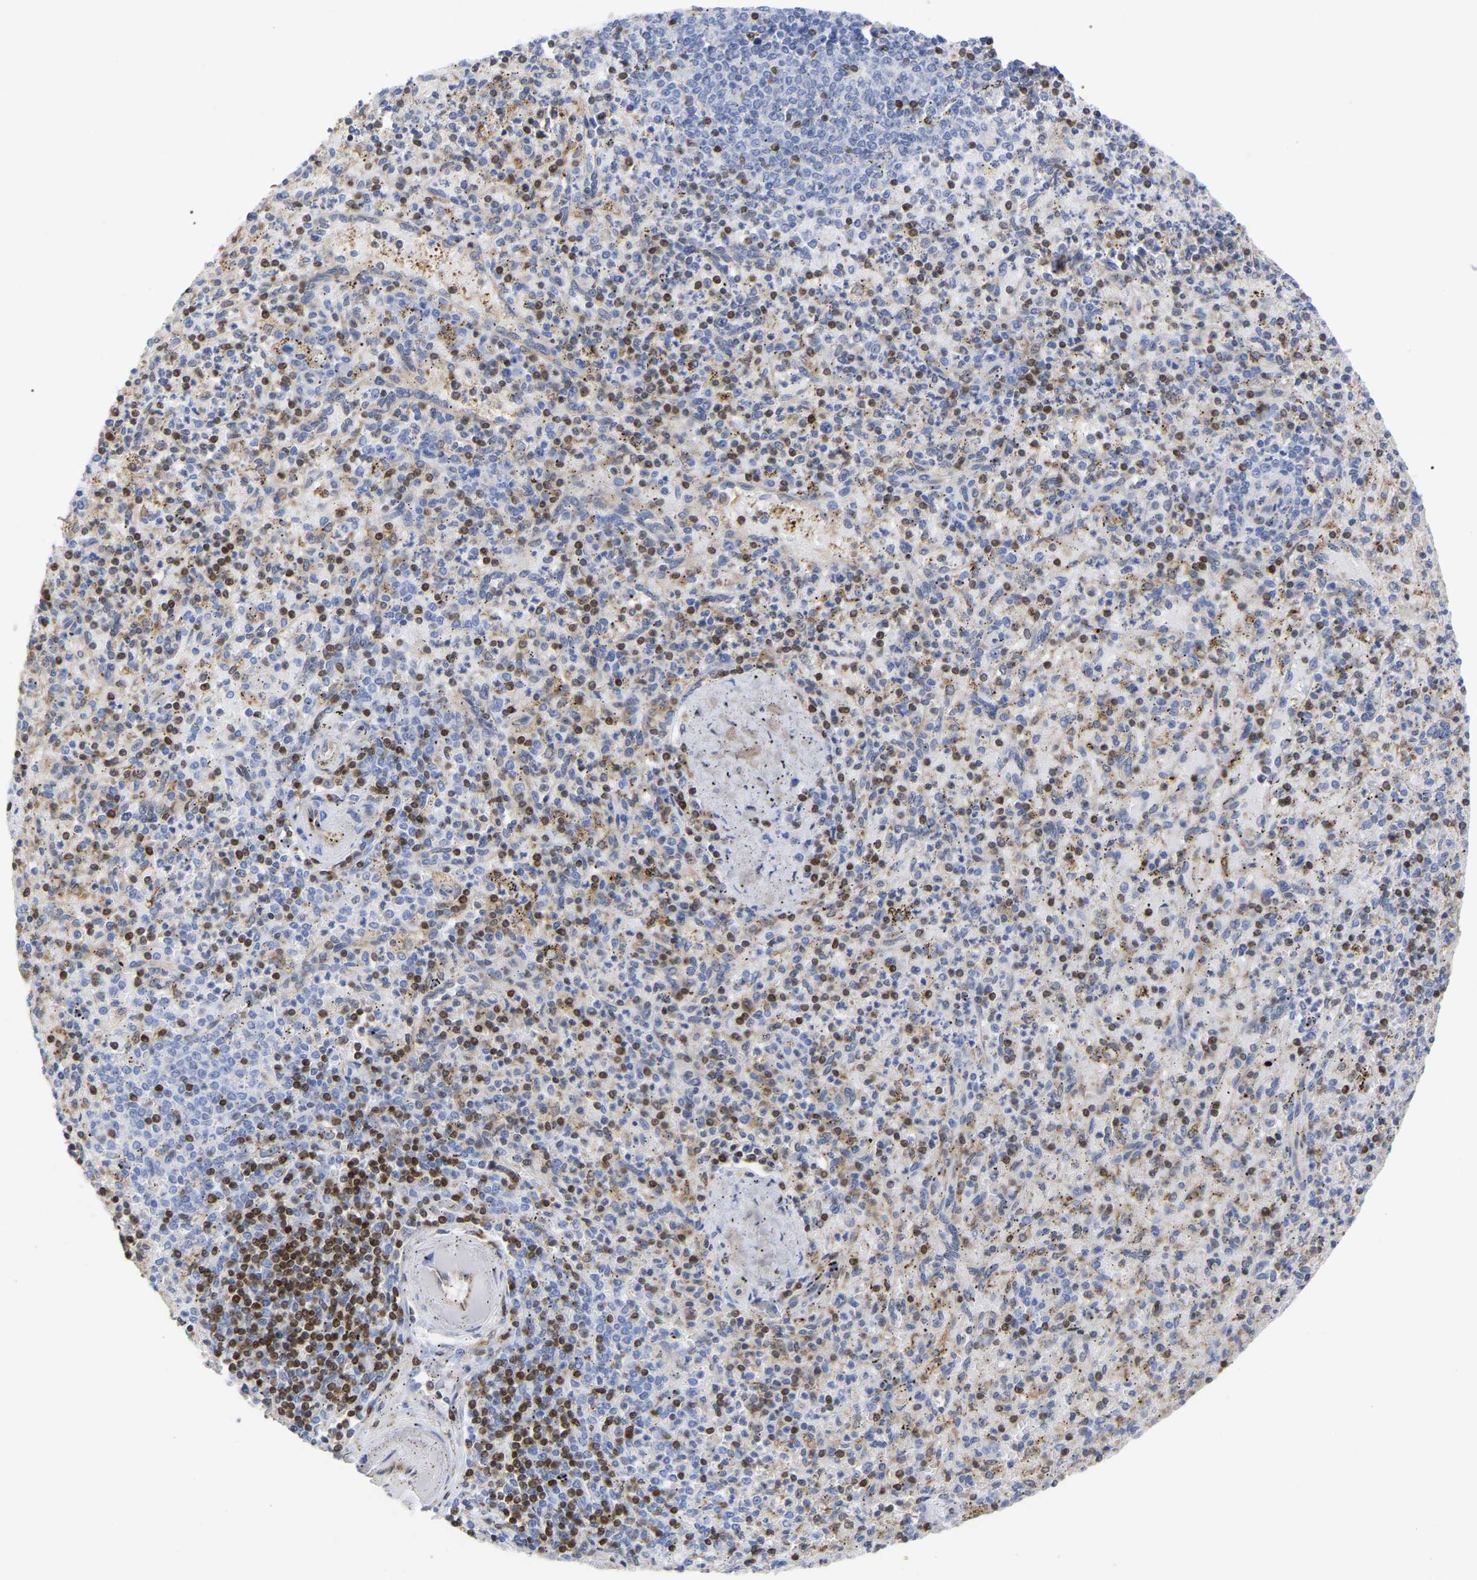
{"staining": {"intensity": "strong", "quantity": "<25%", "location": "cytoplasmic/membranous,nuclear"}, "tissue": "spleen", "cell_type": "Cells in red pulp", "image_type": "normal", "snomed": [{"axis": "morphology", "description": "Normal tissue, NOS"}, {"axis": "topography", "description": "Spleen"}], "caption": "Approximately <25% of cells in red pulp in benign spleen demonstrate strong cytoplasmic/membranous,nuclear protein expression as visualized by brown immunohistochemical staining.", "gene": "GIMAP4", "patient": {"sex": "male", "age": 72}}